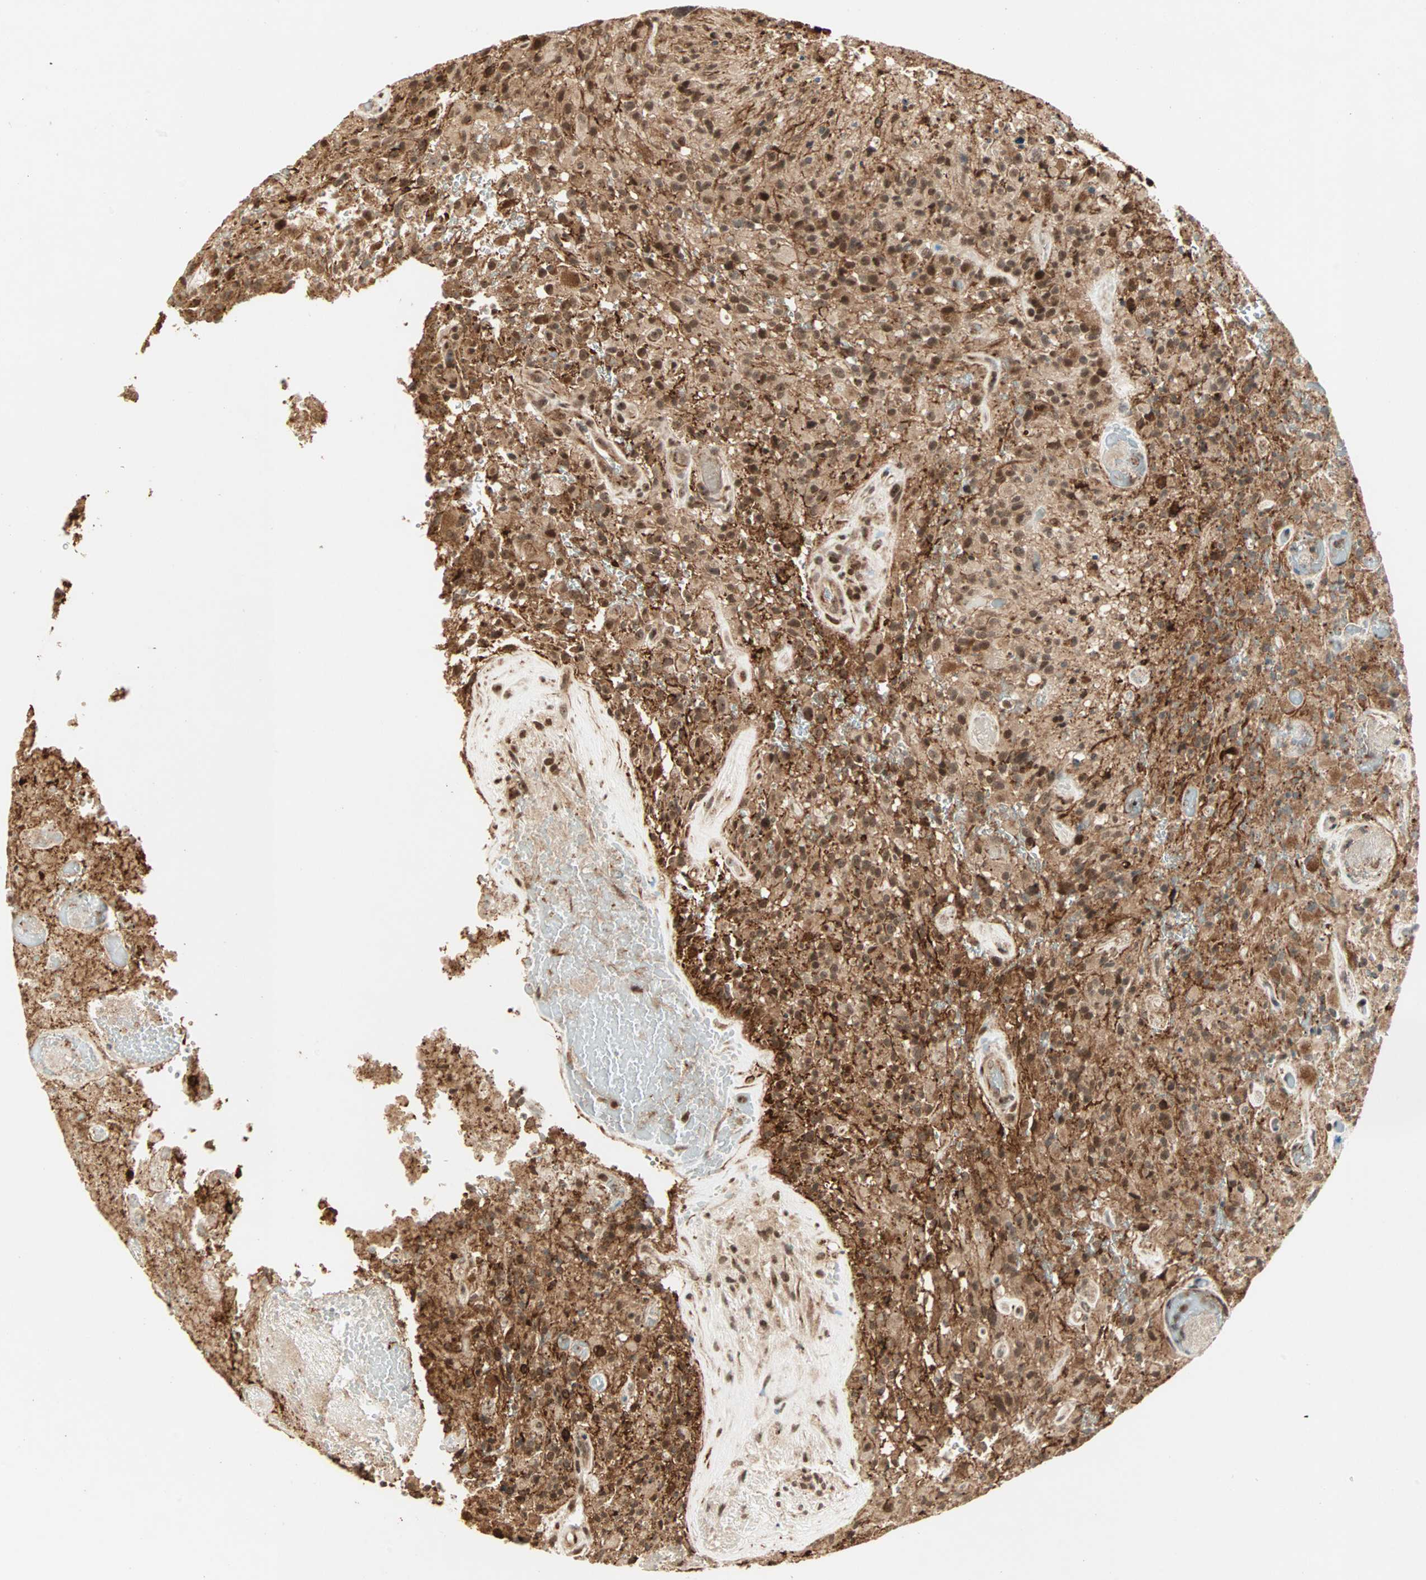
{"staining": {"intensity": "strong", "quantity": ">75%", "location": "cytoplasmic/membranous,nuclear"}, "tissue": "glioma", "cell_type": "Tumor cells", "image_type": "cancer", "snomed": [{"axis": "morphology", "description": "Glioma, malignant, High grade"}, {"axis": "topography", "description": "Brain"}], "caption": "A histopathology image of human malignant glioma (high-grade) stained for a protein shows strong cytoplasmic/membranous and nuclear brown staining in tumor cells.", "gene": "ZBED9", "patient": {"sex": "male", "age": 71}}